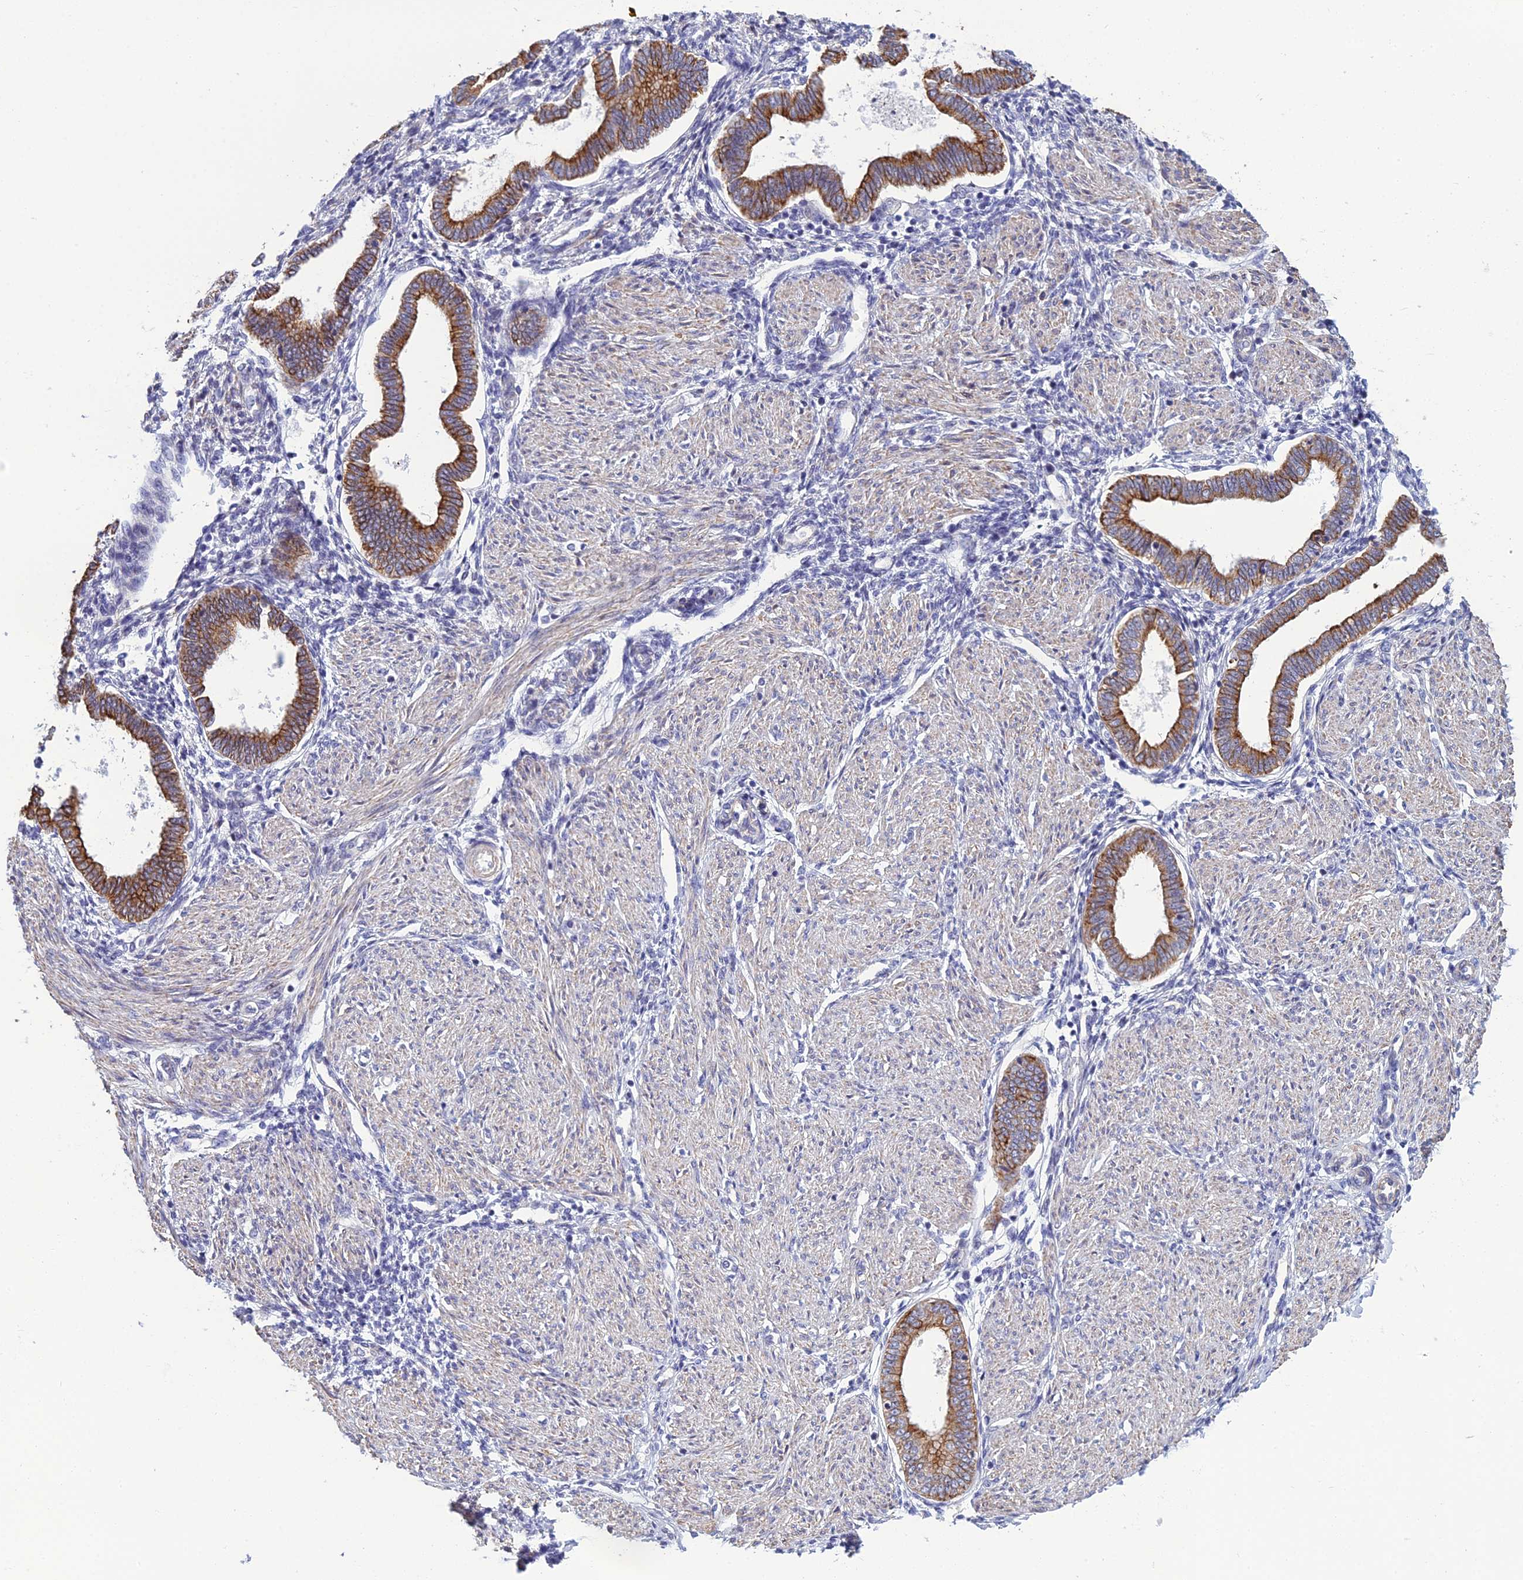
{"staining": {"intensity": "negative", "quantity": "none", "location": "none"}, "tissue": "endometrium", "cell_type": "Cells in endometrial stroma", "image_type": "normal", "snomed": [{"axis": "morphology", "description": "Normal tissue, NOS"}, {"axis": "topography", "description": "Endometrium"}], "caption": "Human endometrium stained for a protein using immunohistochemistry exhibits no positivity in cells in endometrial stroma.", "gene": "LZTS2", "patient": {"sex": "female", "age": 53}}